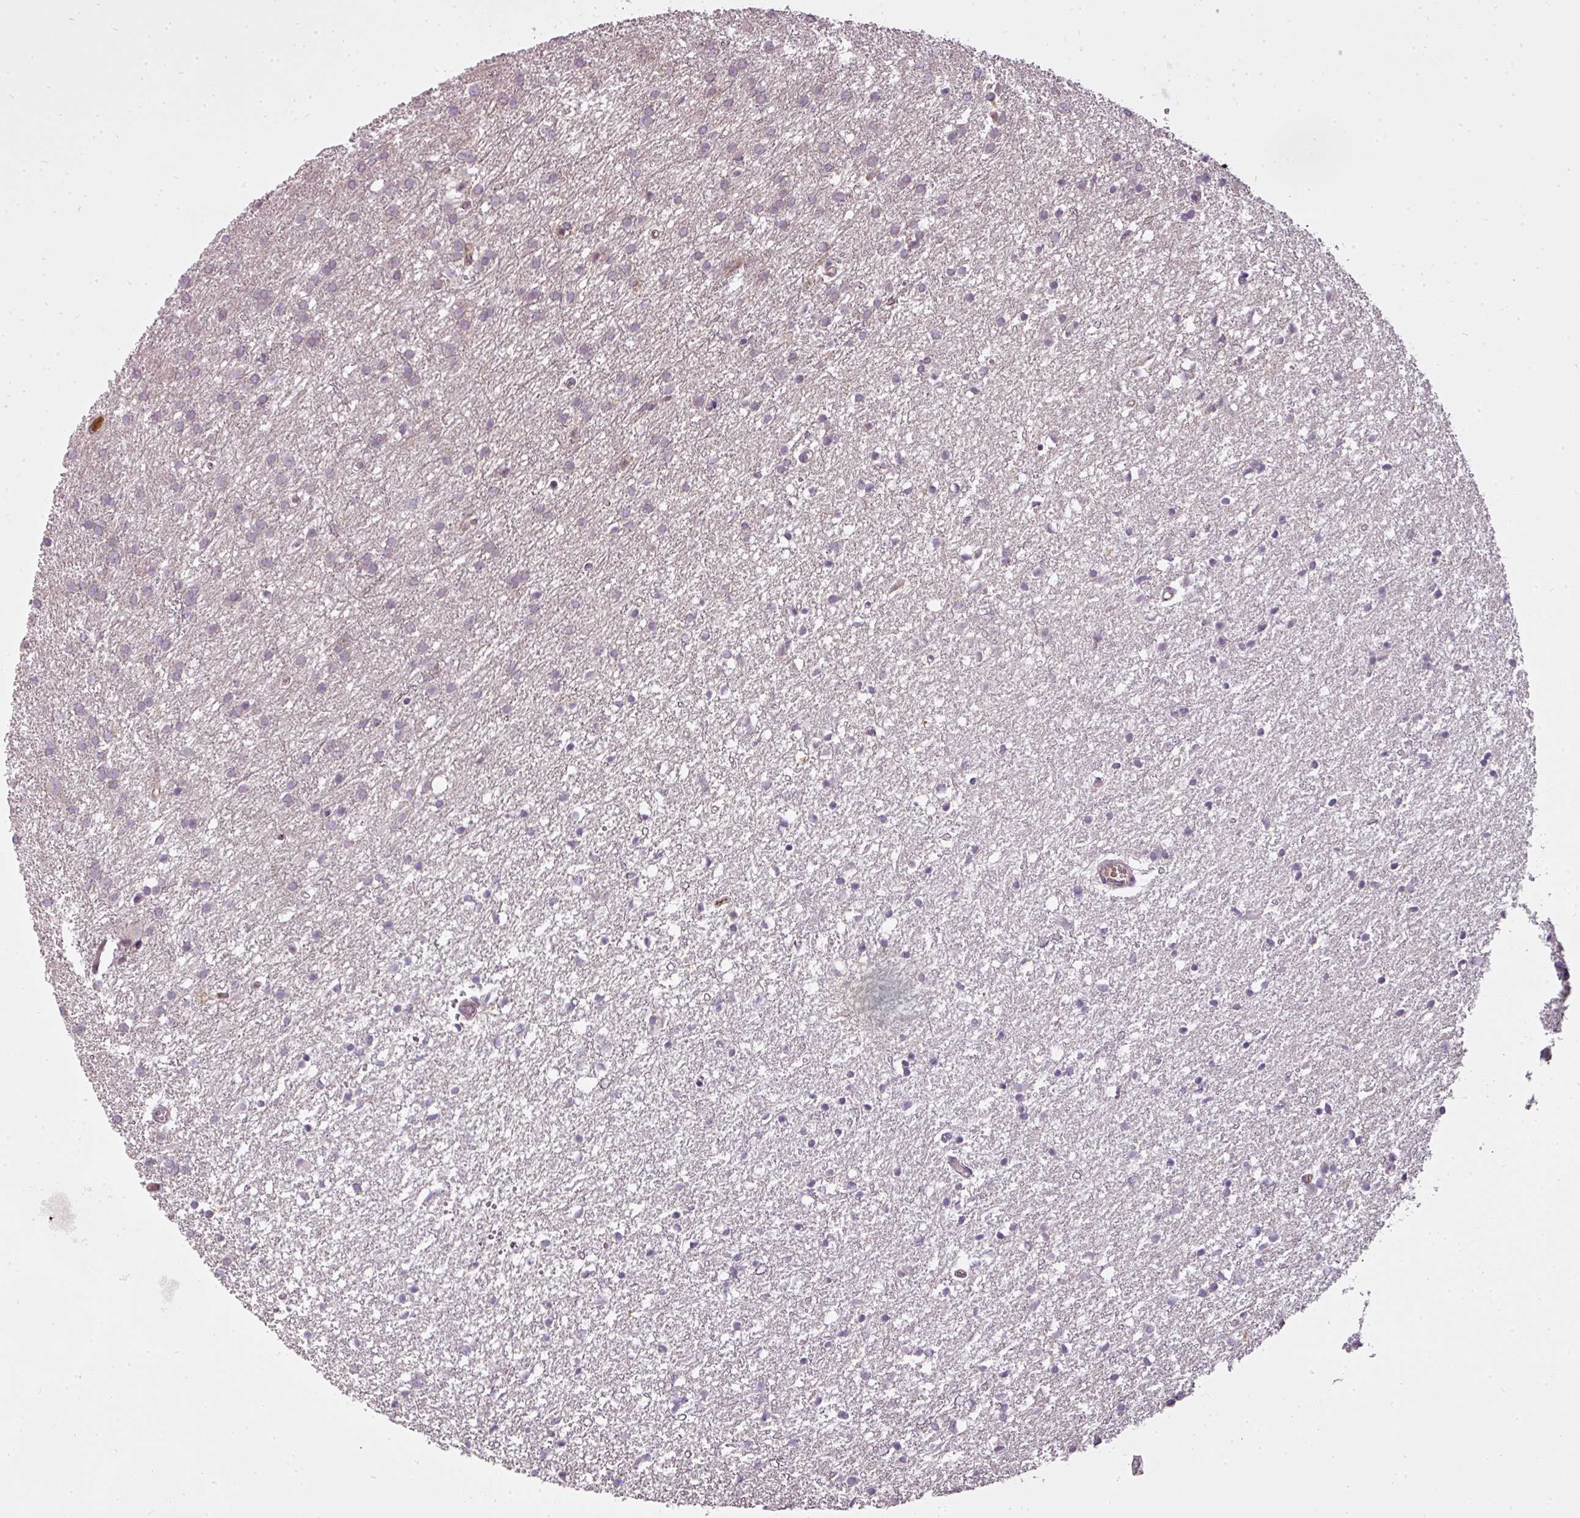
{"staining": {"intensity": "weak", "quantity": "<25%", "location": "cytoplasmic/membranous"}, "tissue": "glioma", "cell_type": "Tumor cells", "image_type": "cancer", "snomed": [{"axis": "morphology", "description": "Glioma, malignant, High grade"}, {"axis": "topography", "description": "Brain"}], "caption": "Image shows no significant protein staining in tumor cells of high-grade glioma (malignant). Nuclei are stained in blue.", "gene": "STK4", "patient": {"sex": "female", "age": 50}}